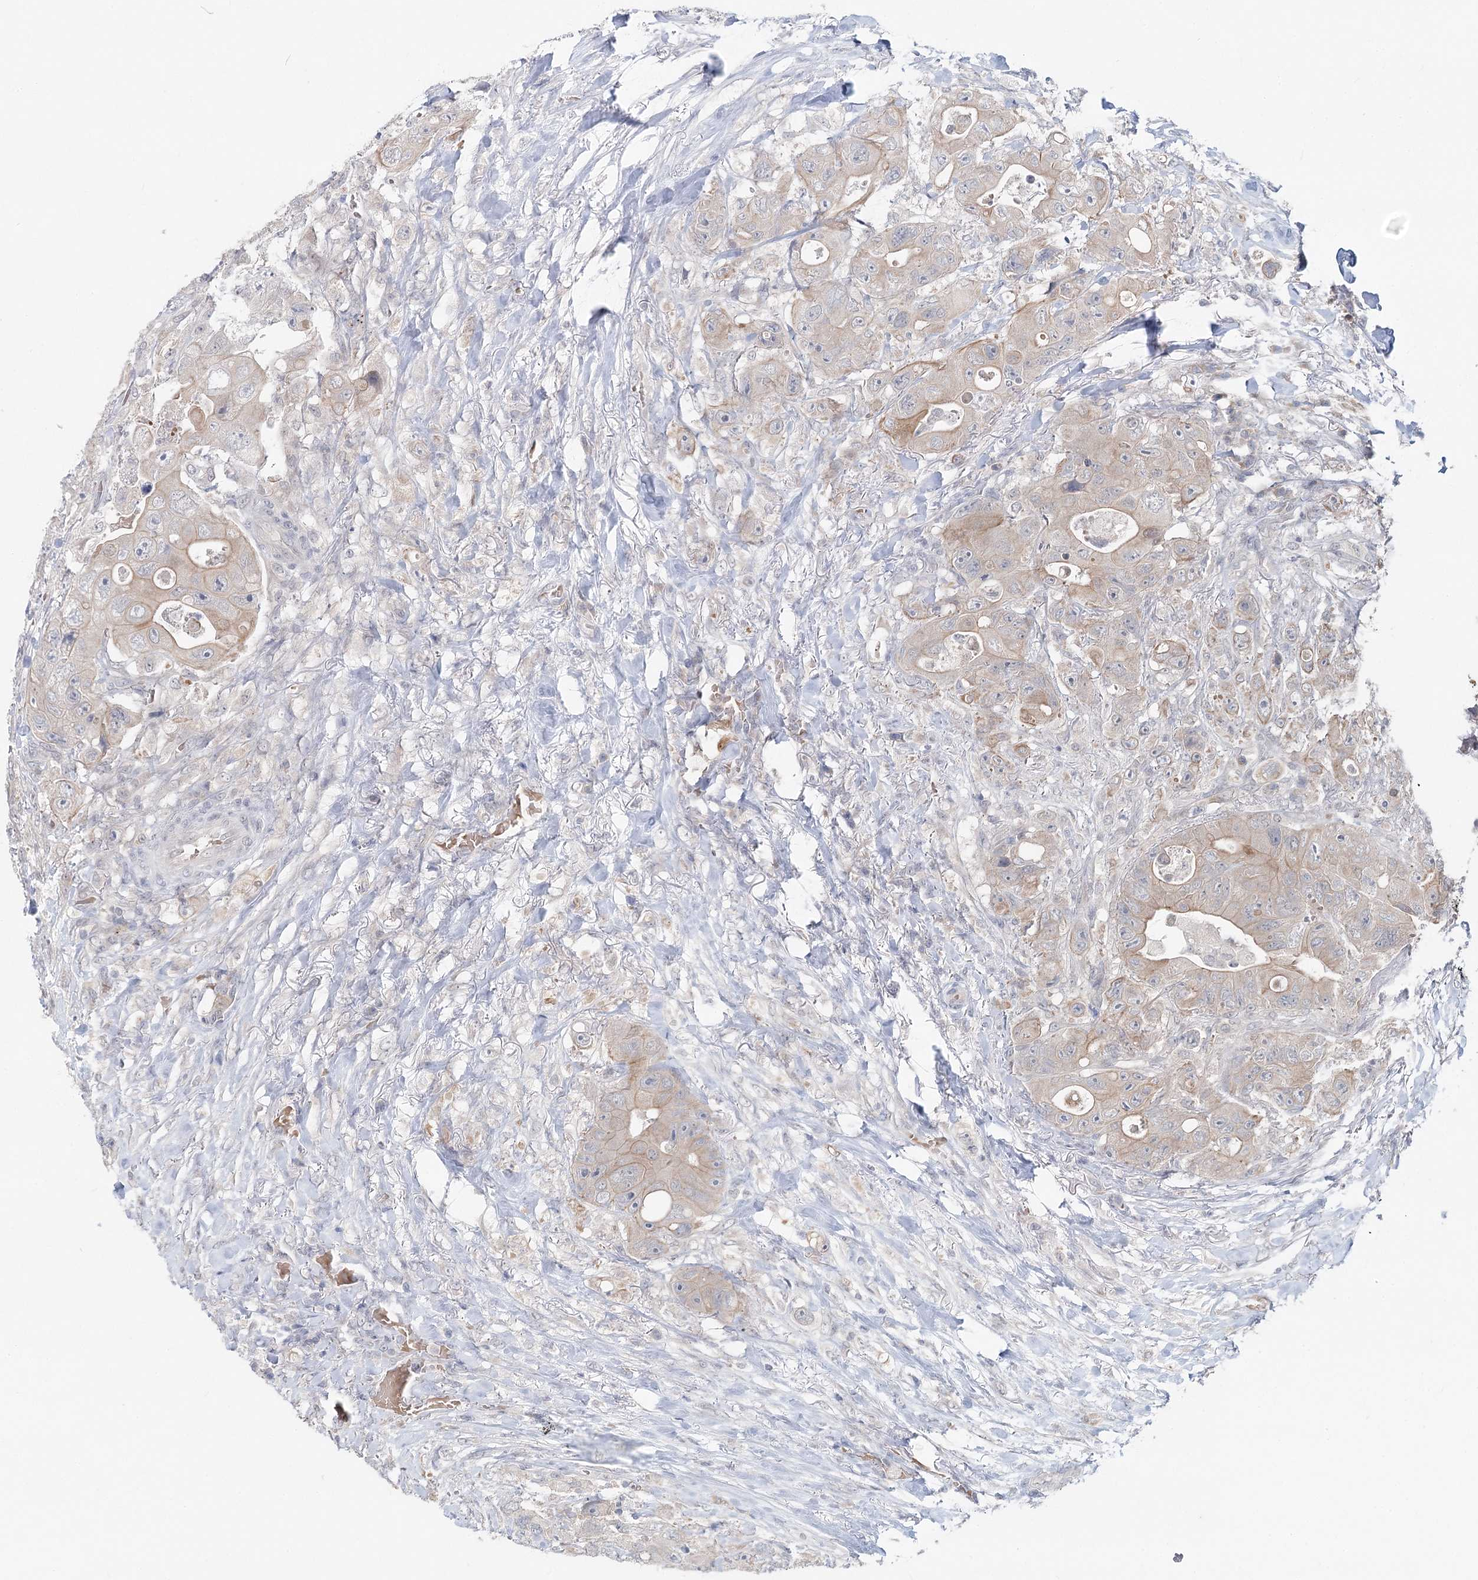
{"staining": {"intensity": "weak", "quantity": "<25%", "location": "cytoplasmic/membranous"}, "tissue": "colorectal cancer", "cell_type": "Tumor cells", "image_type": "cancer", "snomed": [{"axis": "morphology", "description": "Adenocarcinoma, NOS"}, {"axis": "topography", "description": "Colon"}], "caption": "Protein analysis of colorectal cancer (adenocarcinoma) demonstrates no significant staining in tumor cells.", "gene": "FBXO7", "patient": {"sex": "female", "age": 46}}